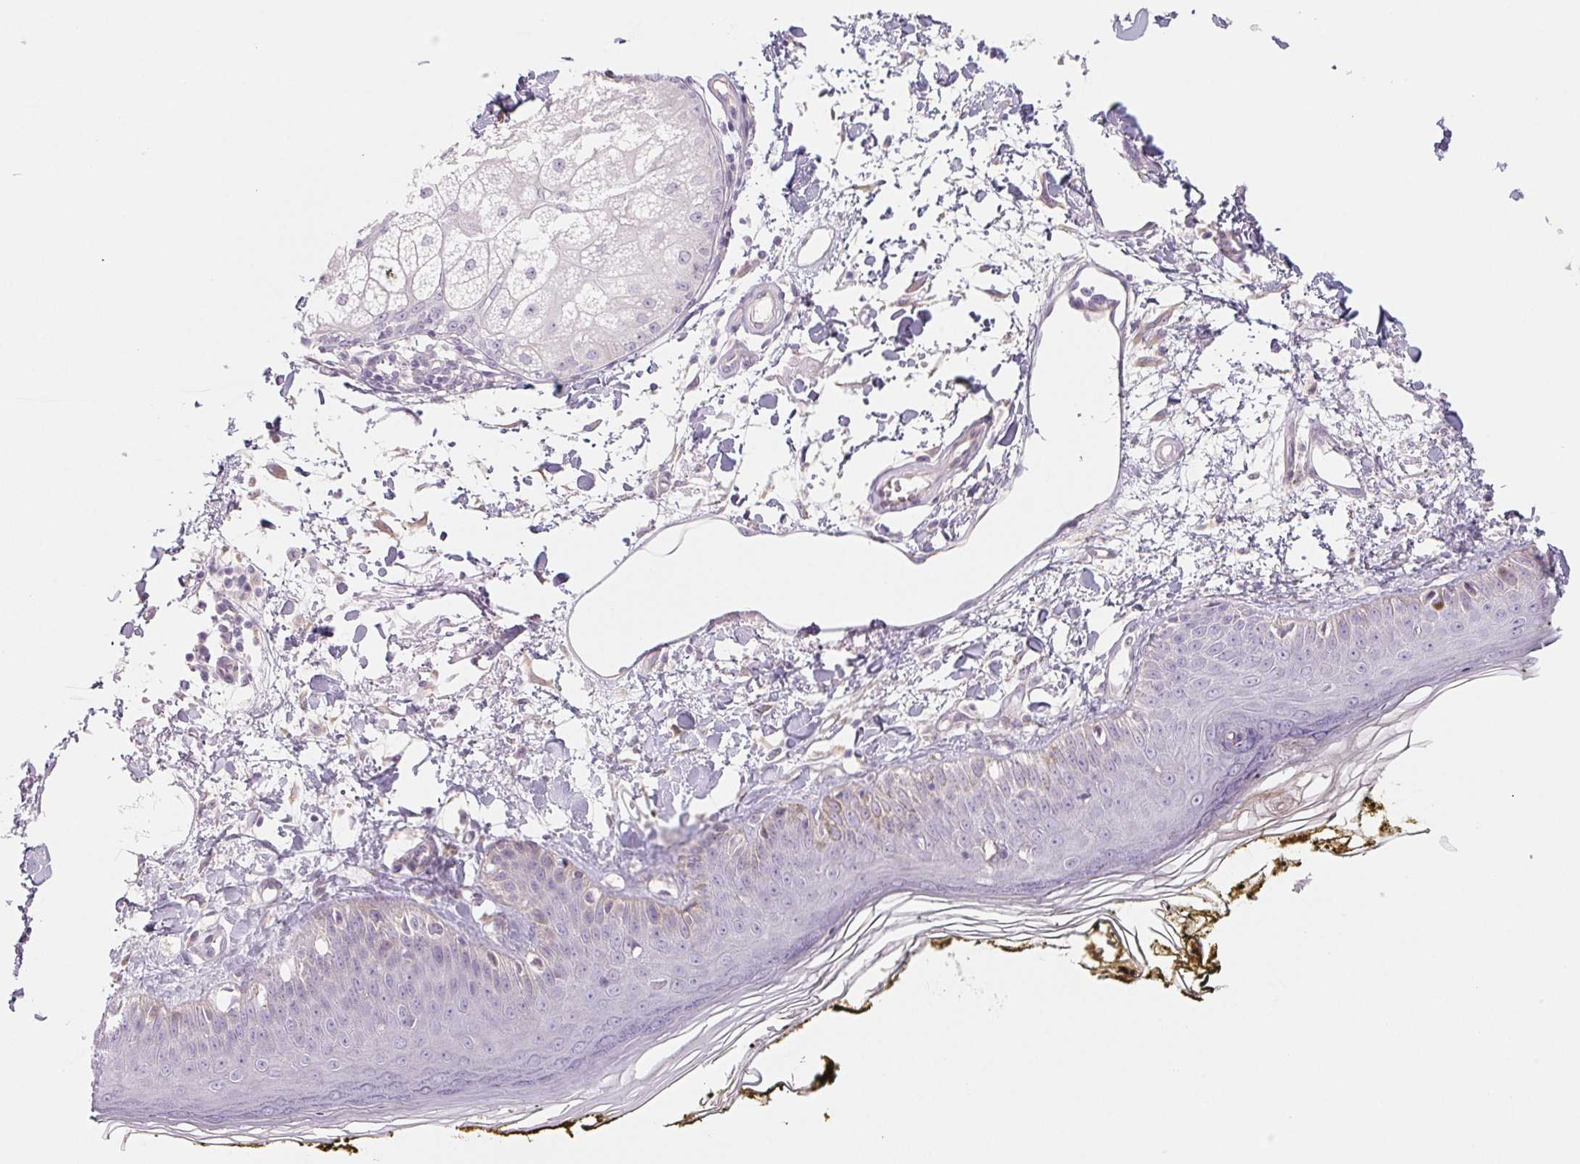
{"staining": {"intensity": "negative", "quantity": "none", "location": "none"}, "tissue": "skin", "cell_type": "Fibroblasts", "image_type": "normal", "snomed": [{"axis": "morphology", "description": "Normal tissue, NOS"}, {"axis": "topography", "description": "Skin"}], "caption": "The image demonstrates no staining of fibroblasts in unremarkable skin.", "gene": "CTNND2", "patient": {"sex": "male", "age": 76}}